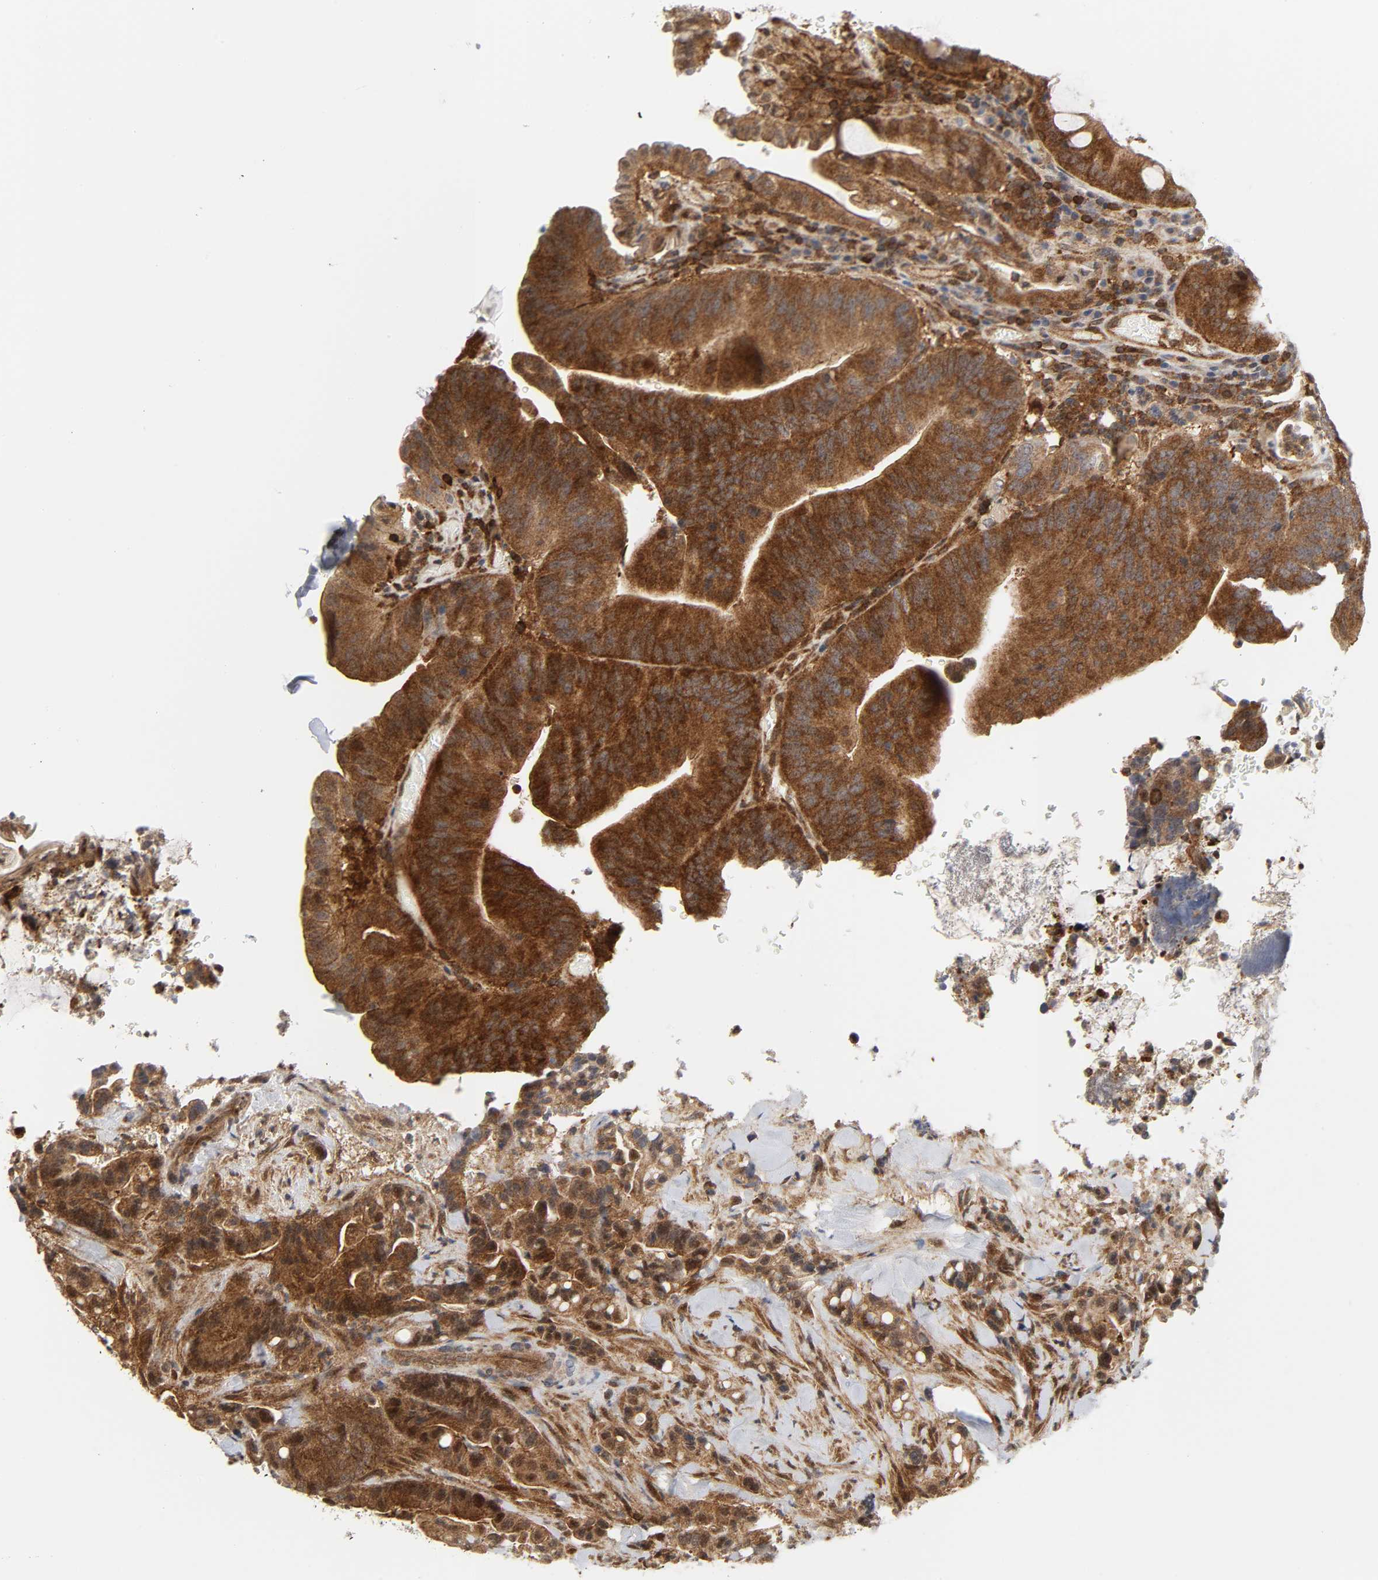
{"staining": {"intensity": "moderate", "quantity": ">75%", "location": "cytoplasmic/membranous"}, "tissue": "colorectal cancer", "cell_type": "Tumor cells", "image_type": "cancer", "snomed": [{"axis": "morphology", "description": "Normal tissue, NOS"}, {"axis": "morphology", "description": "Adenocarcinoma, NOS"}, {"axis": "topography", "description": "Colon"}], "caption": "Protein staining of colorectal cancer tissue demonstrates moderate cytoplasmic/membranous staining in approximately >75% of tumor cells.", "gene": "MAPK1", "patient": {"sex": "male", "age": 82}}